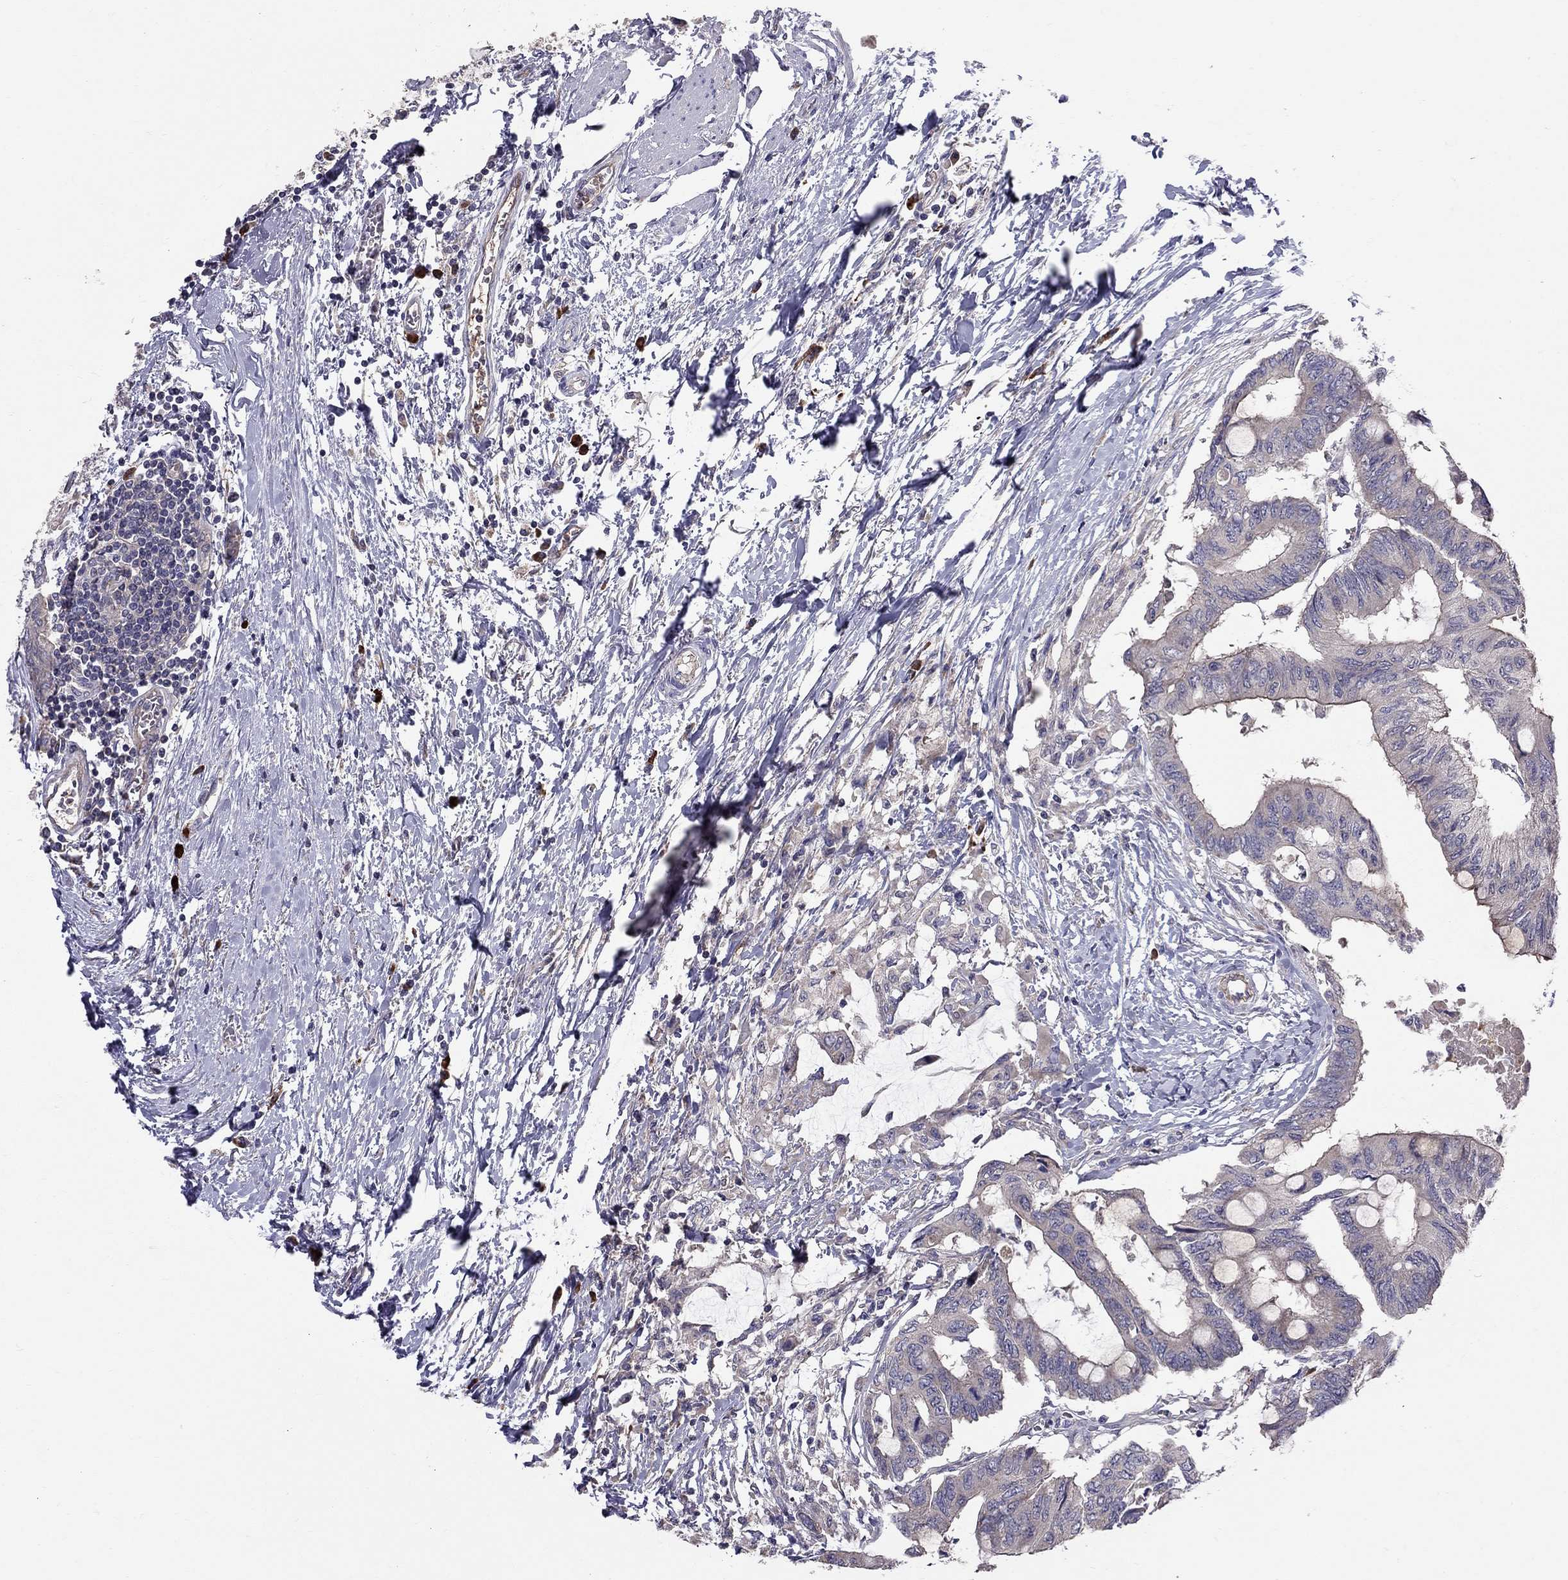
{"staining": {"intensity": "weak", "quantity": "25%-75%", "location": "cytoplasmic/membranous"}, "tissue": "colorectal cancer", "cell_type": "Tumor cells", "image_type": "cancer", "snomed": [{"axis": "morphology", "description": "Normal tissue, NOS"}, {"axis": "morphology", "description": "Adenocarcinoma, NOS"}, {"axis": "topography", "description": "Rectum"}, {"axis": "topography", "description": "Peripheral nerve tissue"}], "caption": "A micrograph showing weak cytoplasmic/membranous positivity in approximately 25%-75% of tumor cells in colorectal cancer, as visualized by brown immunohistochemical staining.", "gene": "PIK3CG", "patient": {"sex": "male", "age": 92}}